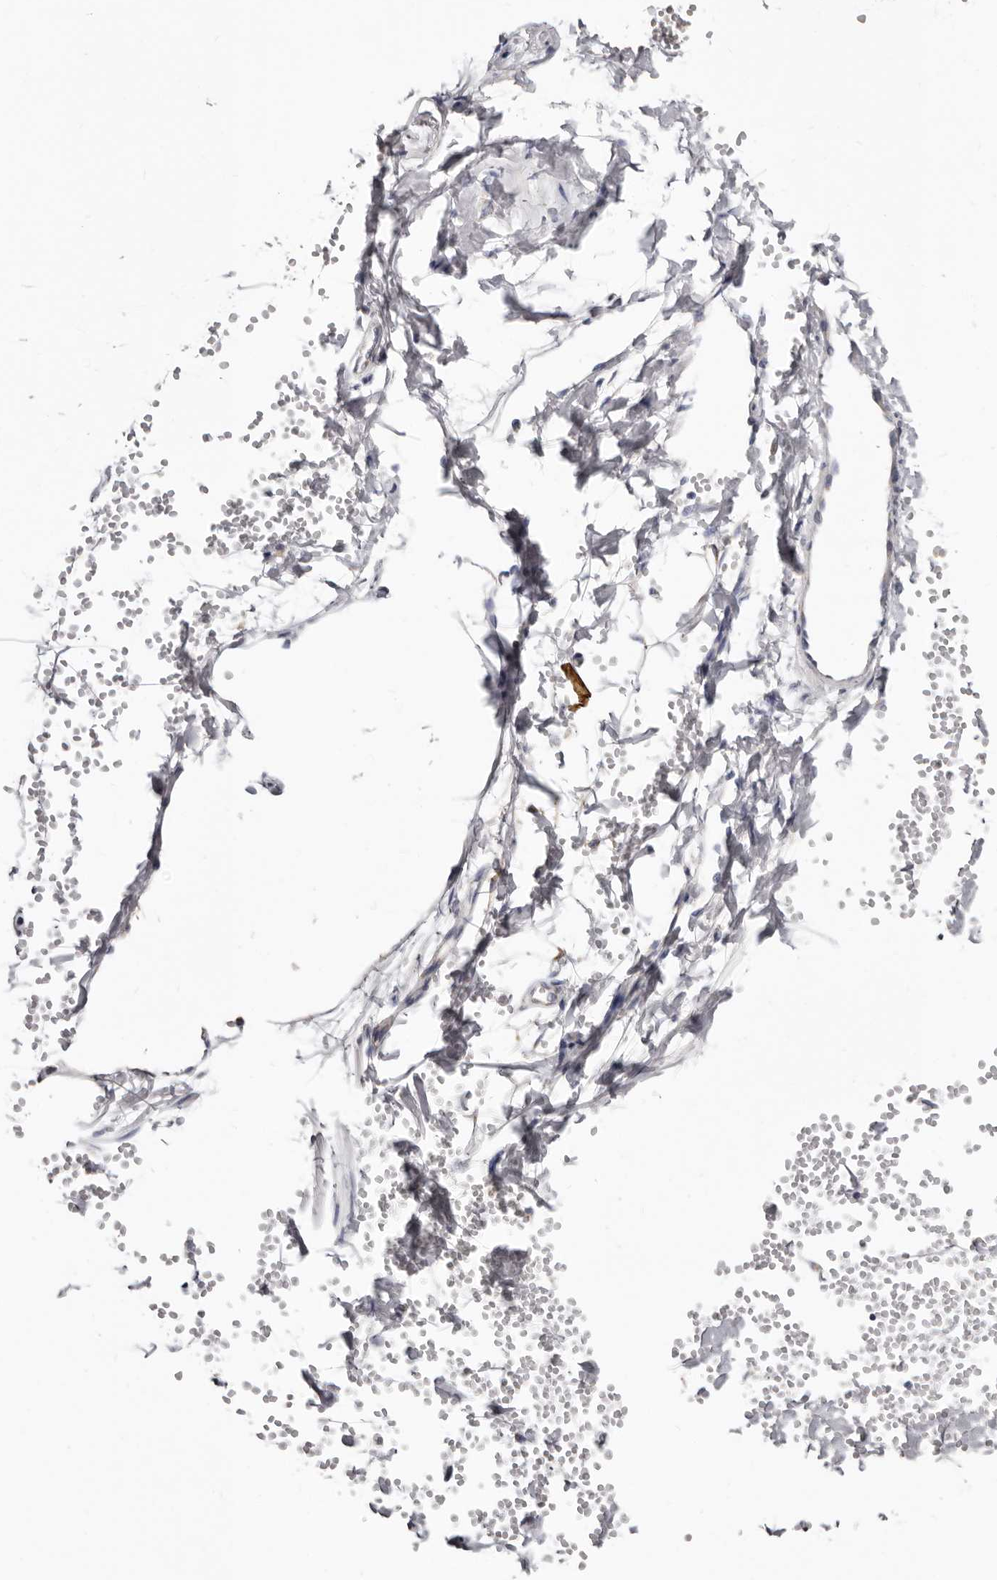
{"staining": {"intensity": "negative", "quantity": "none", "location": "none"}, "tissue": "adipose tissue", "cell_type": "Adipocytes", "image_type": "normal", "snomed": [{"axis": "morphology", "description": "Normal tissue, NOS"}, {"axis": "topography", "description": "Breast"}], "caption": "This histopathology image is of unremarkable adipose tissue stained with IHC to label a protein in brown with the nuclei are counter-stained blue. There is no staining in adipocytes.", "gene": "RSPO2", "patient": {"sex": "female", "age": 23}}